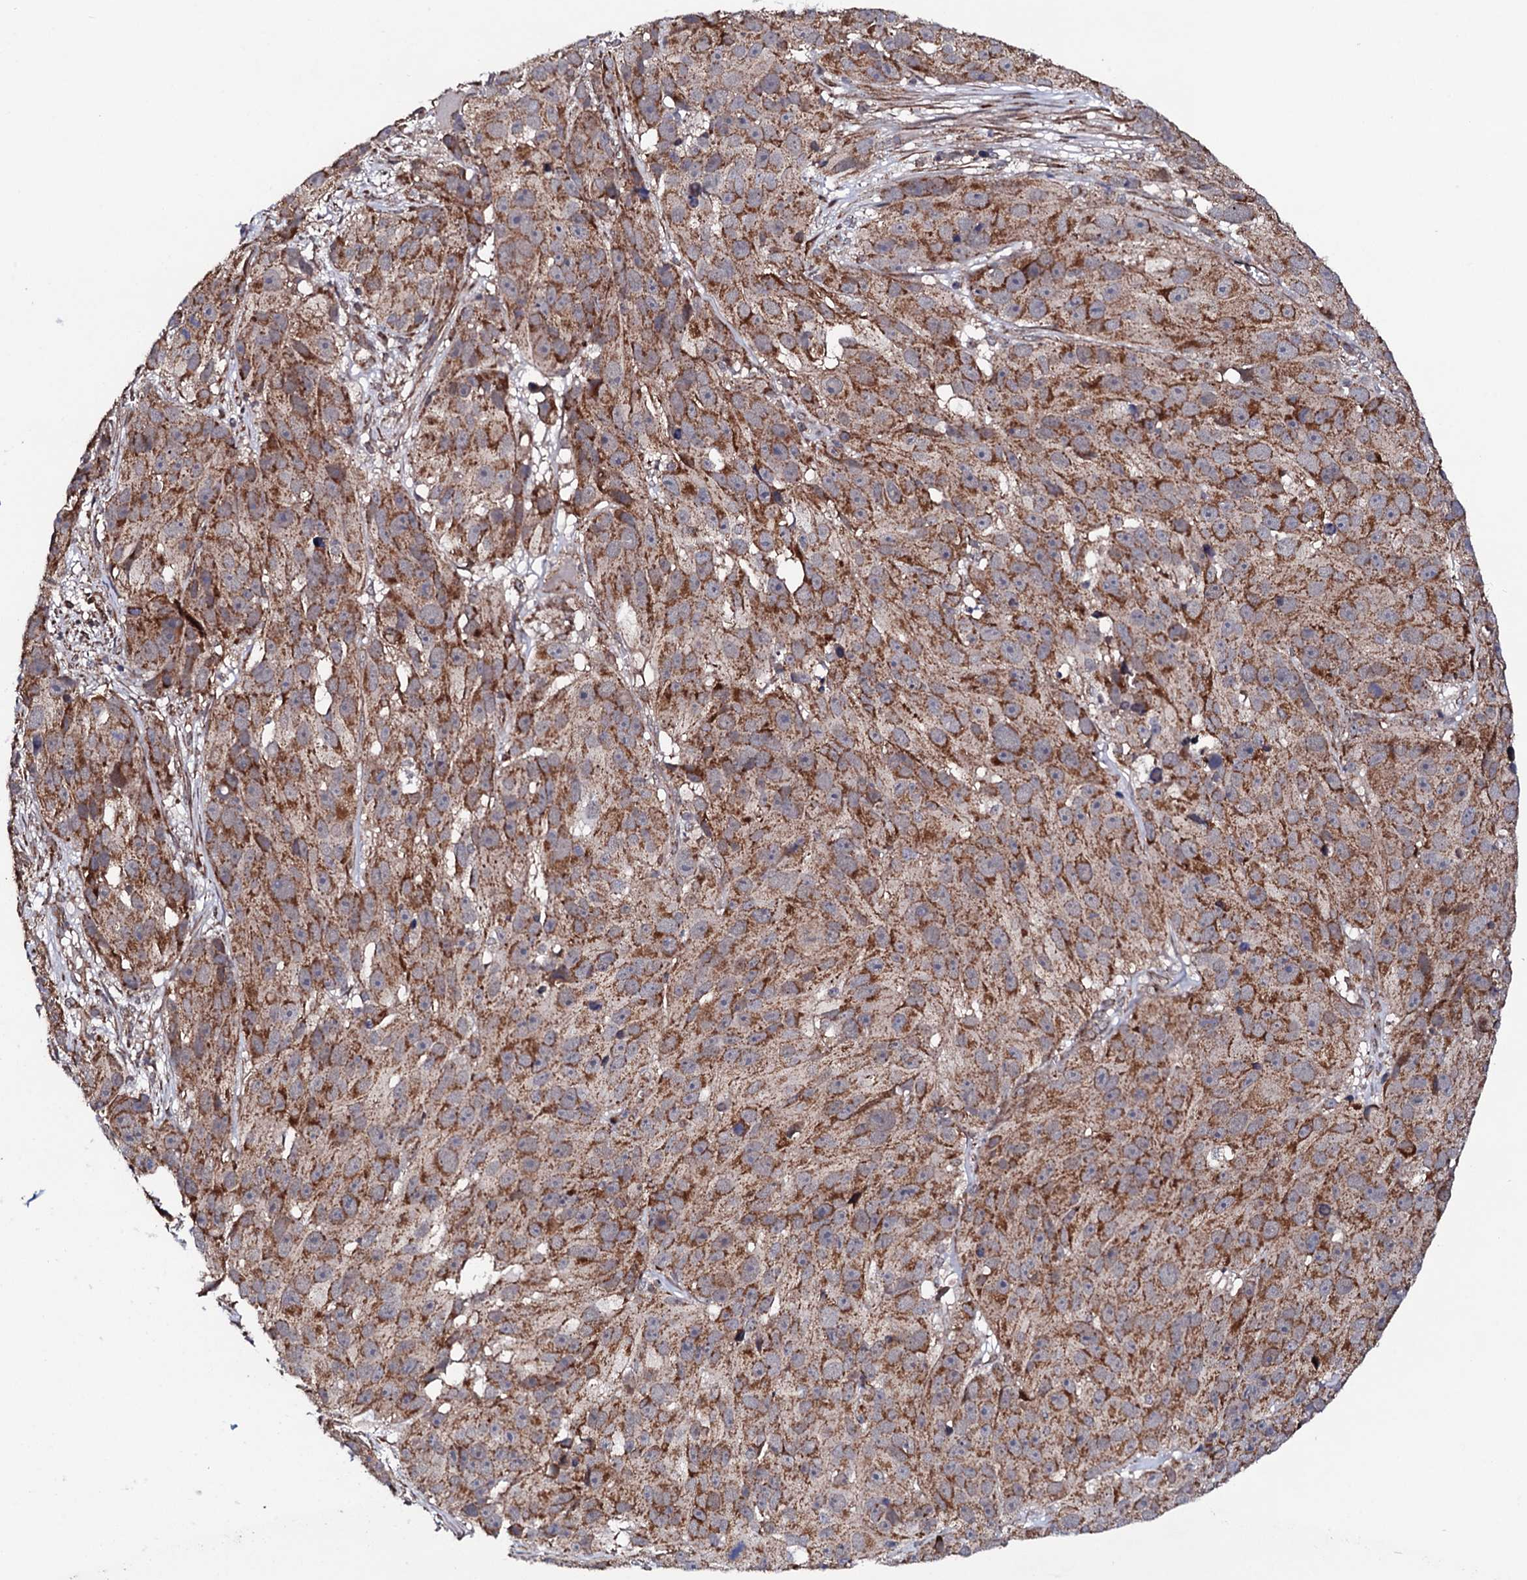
{"staining": {"intensity": "moderate", "quantity": ">75%", "location": "cytoplasmic/membranous"}, "tissue": "melanoma", "cell_type": "Tumor cells", "image_type": "cancer", "snomed": [{"axis": "morphology", "description": "Malignant melanoma, NOS"}, {"axis": "topography", "description": "Skin"}], "caption": "DAB (3,3'-diaminobenzidine) immunohistochemical staining of malignant melanoma exhibits moderate cytoplasmic/membranous protein staining in approximately >75% of tumor cells.", "gene": "MTIF3", "patient": {"sex": "male", "age": 84}}